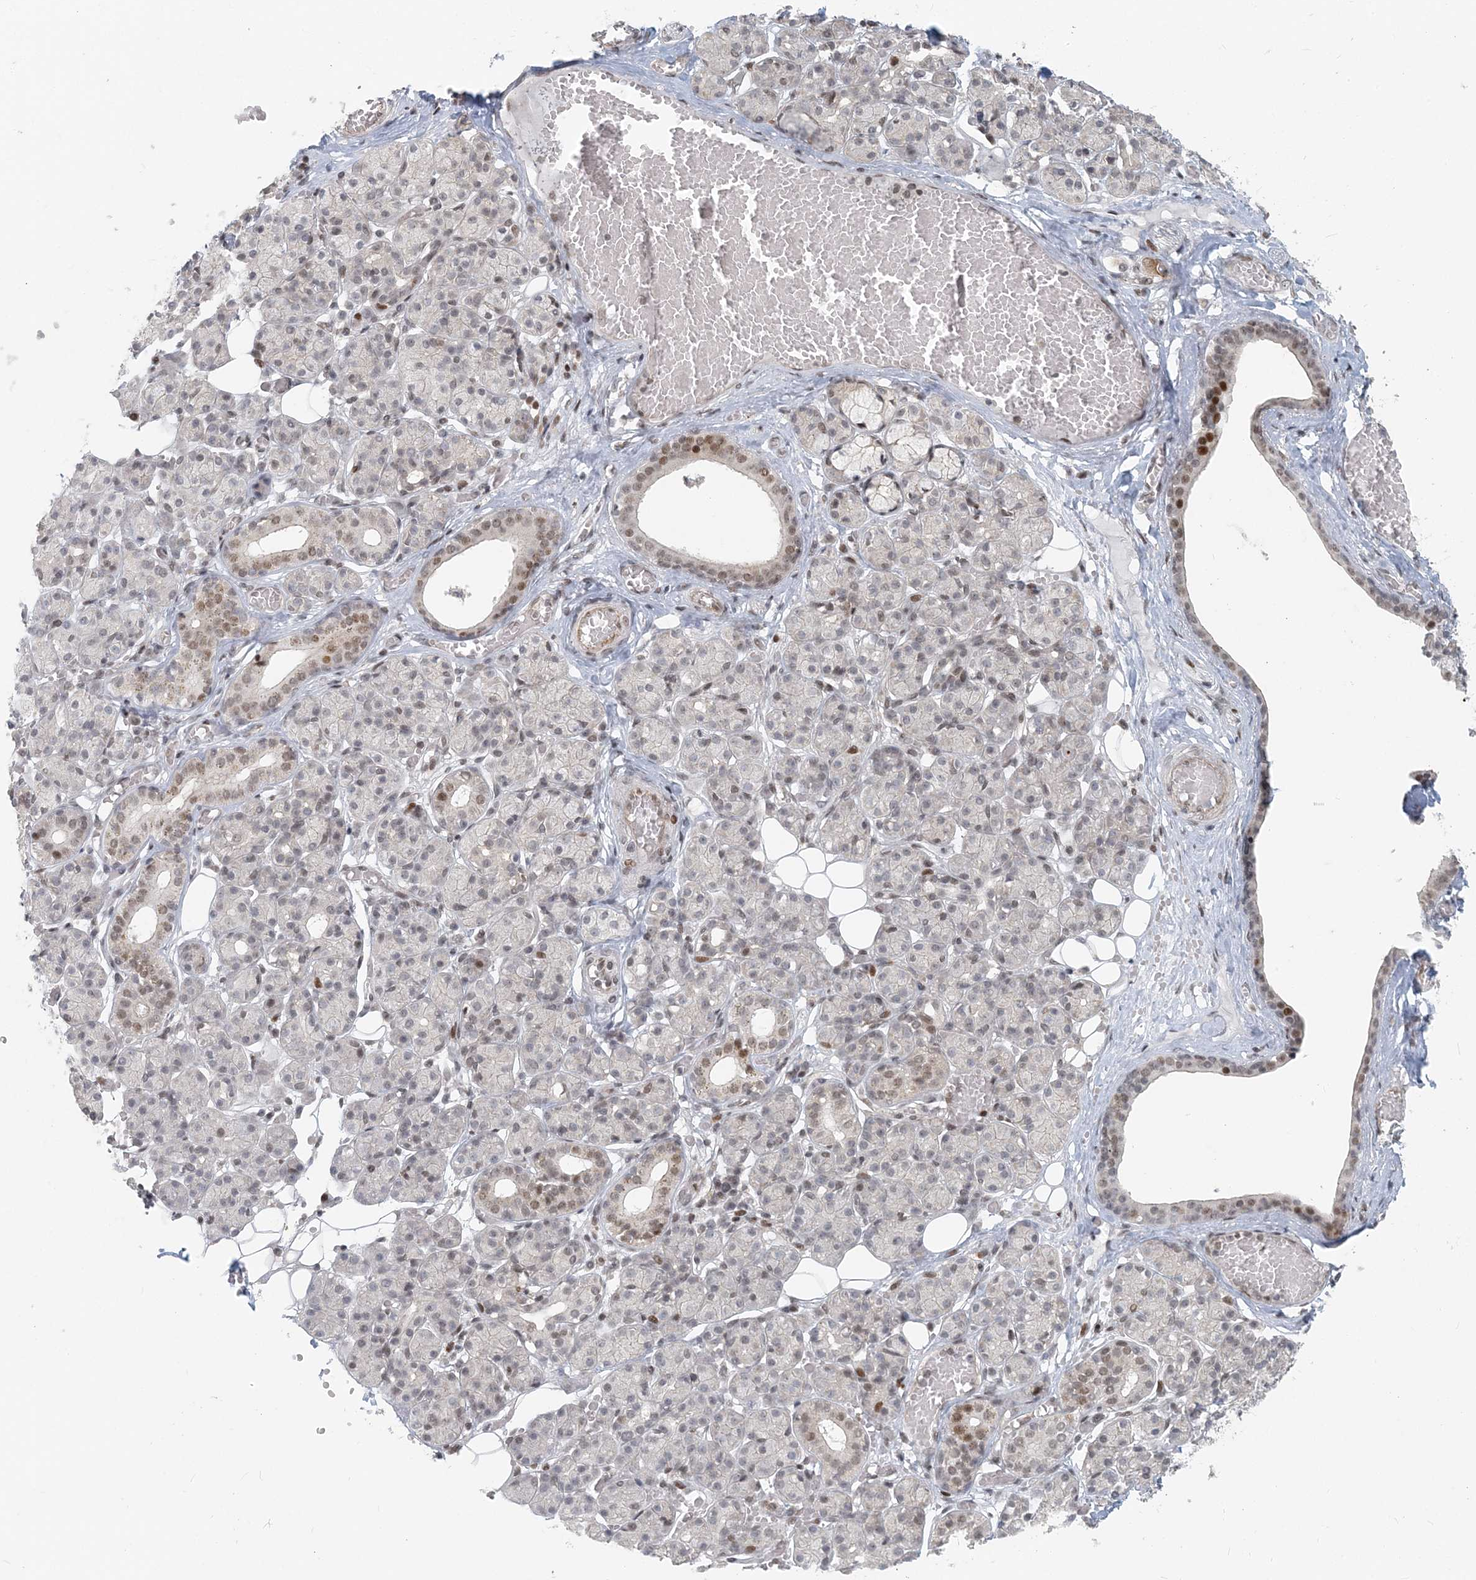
{"staining": {"intensity": "moderate", "quantity": "<25%", "location": "nuclear"}, "tissue": "salivary gland", "cell_type": "Glandular cells", "image_type": "normal", "snomed": [{"axis": "morphology", "description": "Normal tissue, NOS"}, {"axis": "topography", "description": "Salivary gland"}], "caption": "IHC of benign human salivary gland displays low levels of moderate nuclear staining in about <25% of glandular cells.", "gene": "BAZ1B", "patient": {"sex": "male", "age": 63}}